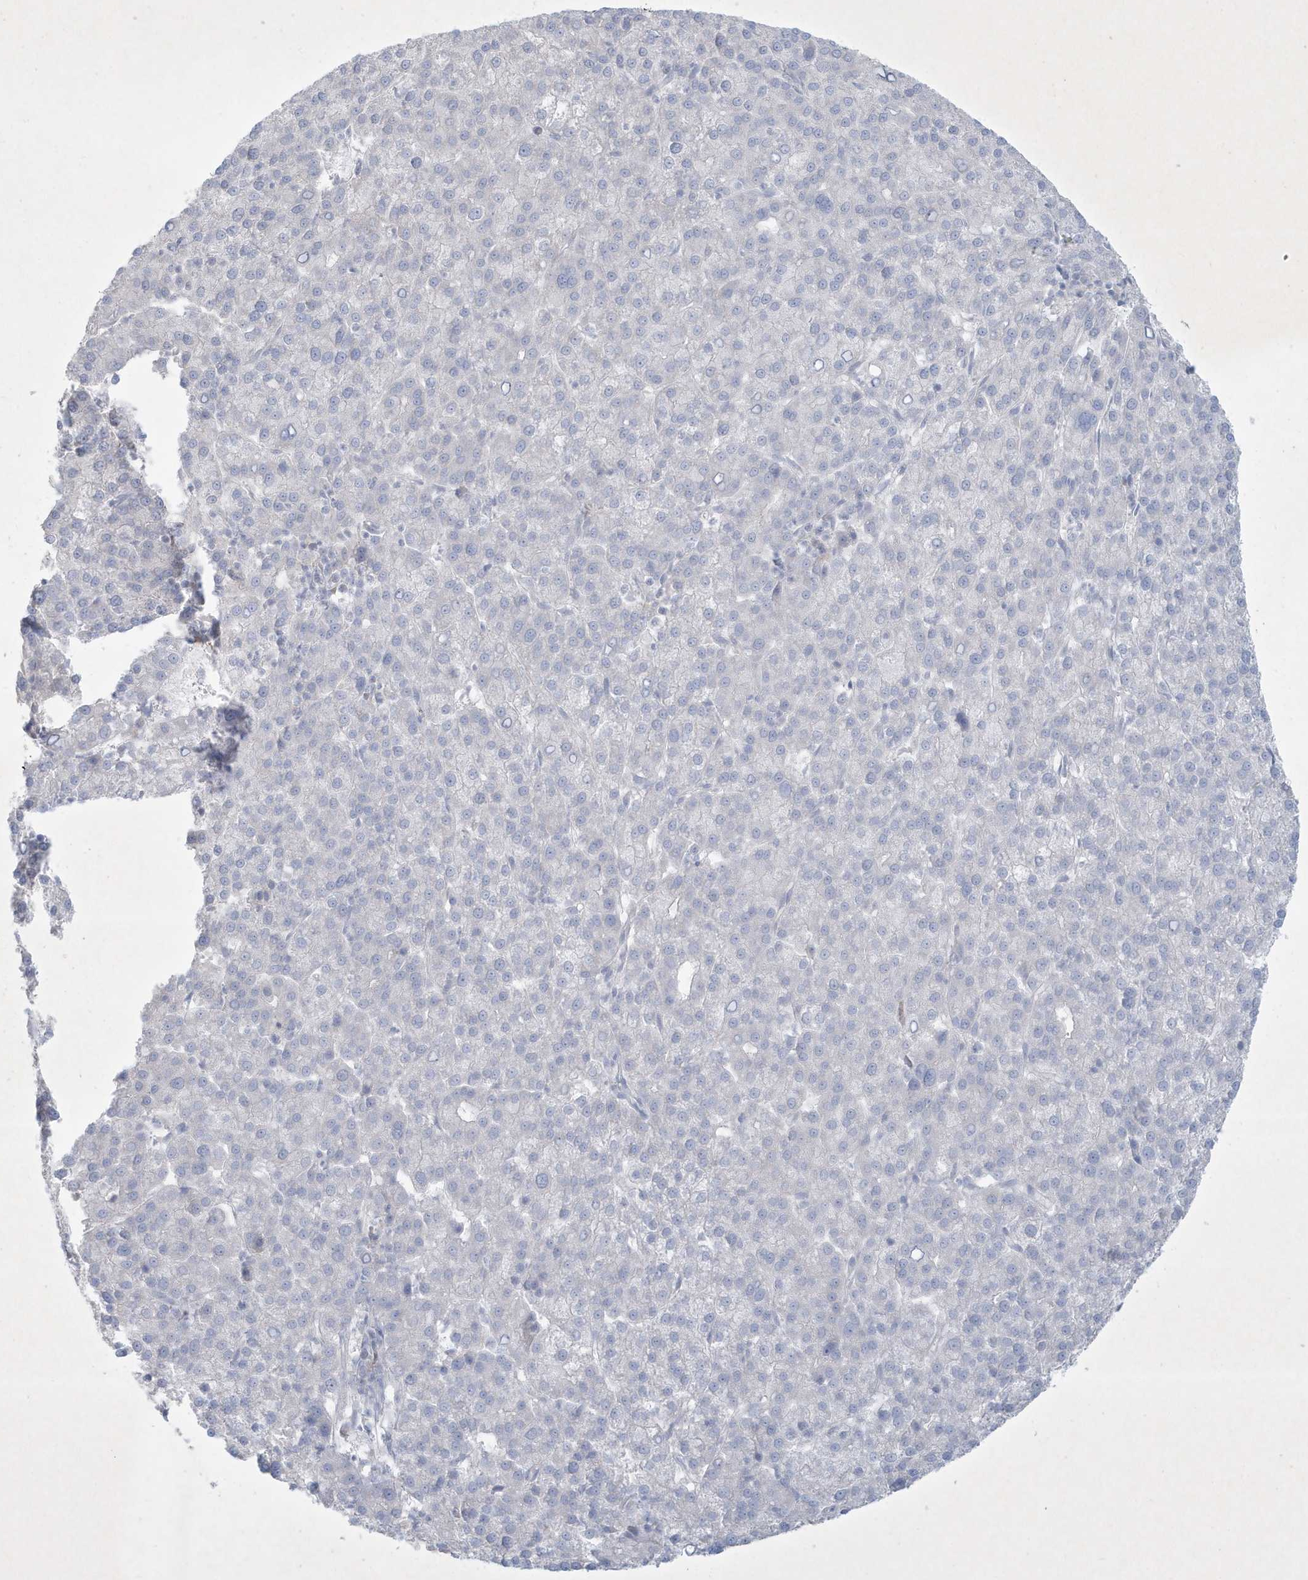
{"staining": {"intensity": "negative", "quantity": "none", "location": "none"}, "tissue": "liver cancer", "cell_type": "Tumor cells", "image_type": "cancer", "snomed": [{"axis": "morphology", "description": "Carcinoma, Hepatocellular, NOS"}, {"axis": "topography", "description": "Liver"}], "caption": "A photomicrograph of human liver hepatocellular carcinoma is negative for staining in tumor cells.", "gene": "CCDC24", "patient": {"sex": "female", "age": 58}}